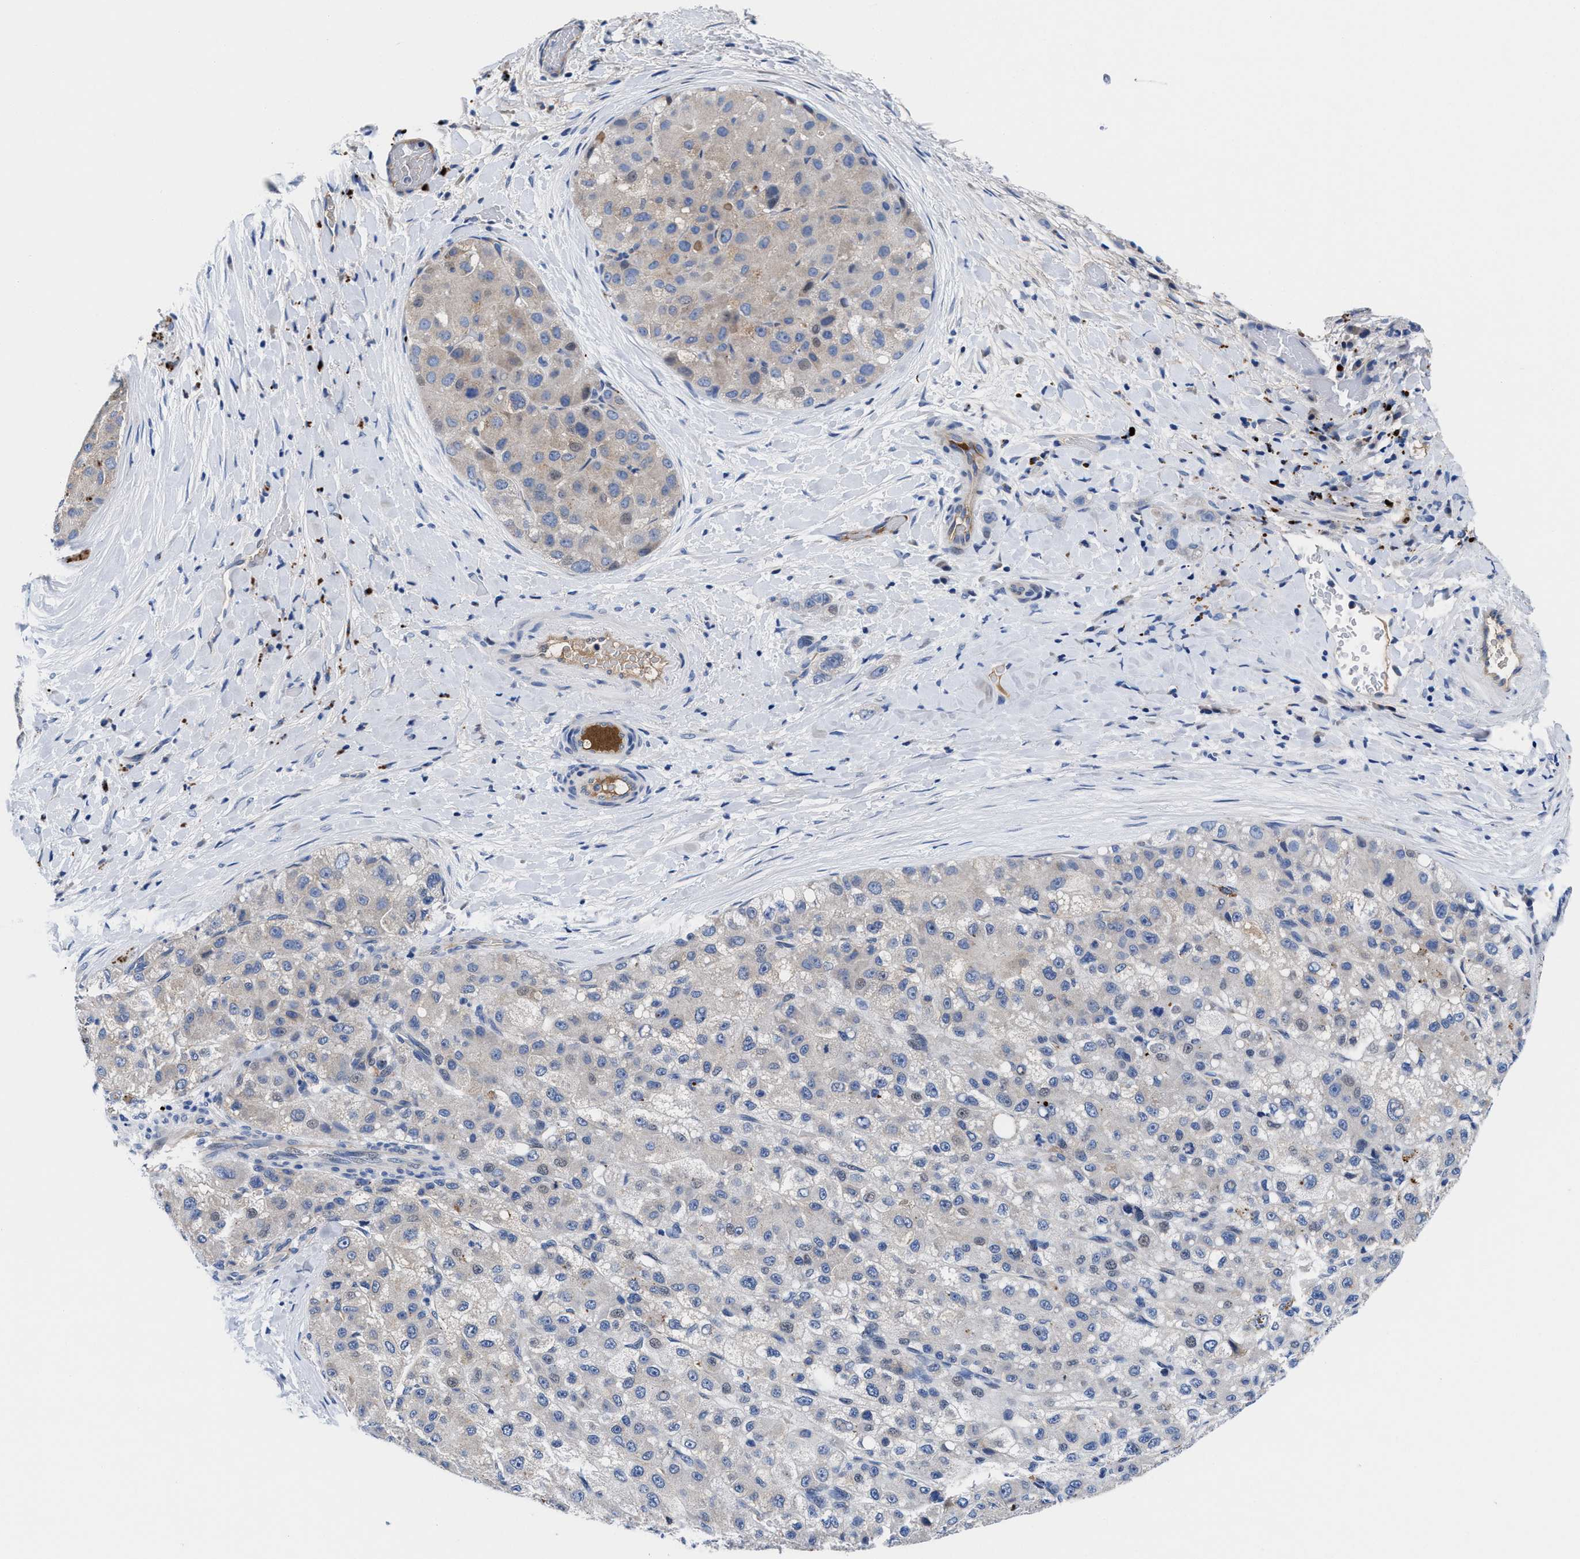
{"staining": {"intensity": "negative", "quantity": "none", "location": "none"}, "tissue": "liver cancer", "cell_type": "Tumor cells", "image_type": "cancer", "snomed": [{"axis": "morphology", "description": "Carcinoma, Hepatocellular, NOS"}, {"axis": "topography", "description": "Liver"}], "caption": "This micrograph is of liver cancer stained with immunohistochemistry to label a protein in brown with the nuclei are counter-stained blue. There is no positivity in tumor cells. (Immunohistochemistry (ihc), brightfield microscopy, high magnification).", "gene": "DHRS13", "patient": {"sex": "male", "age": 80}}